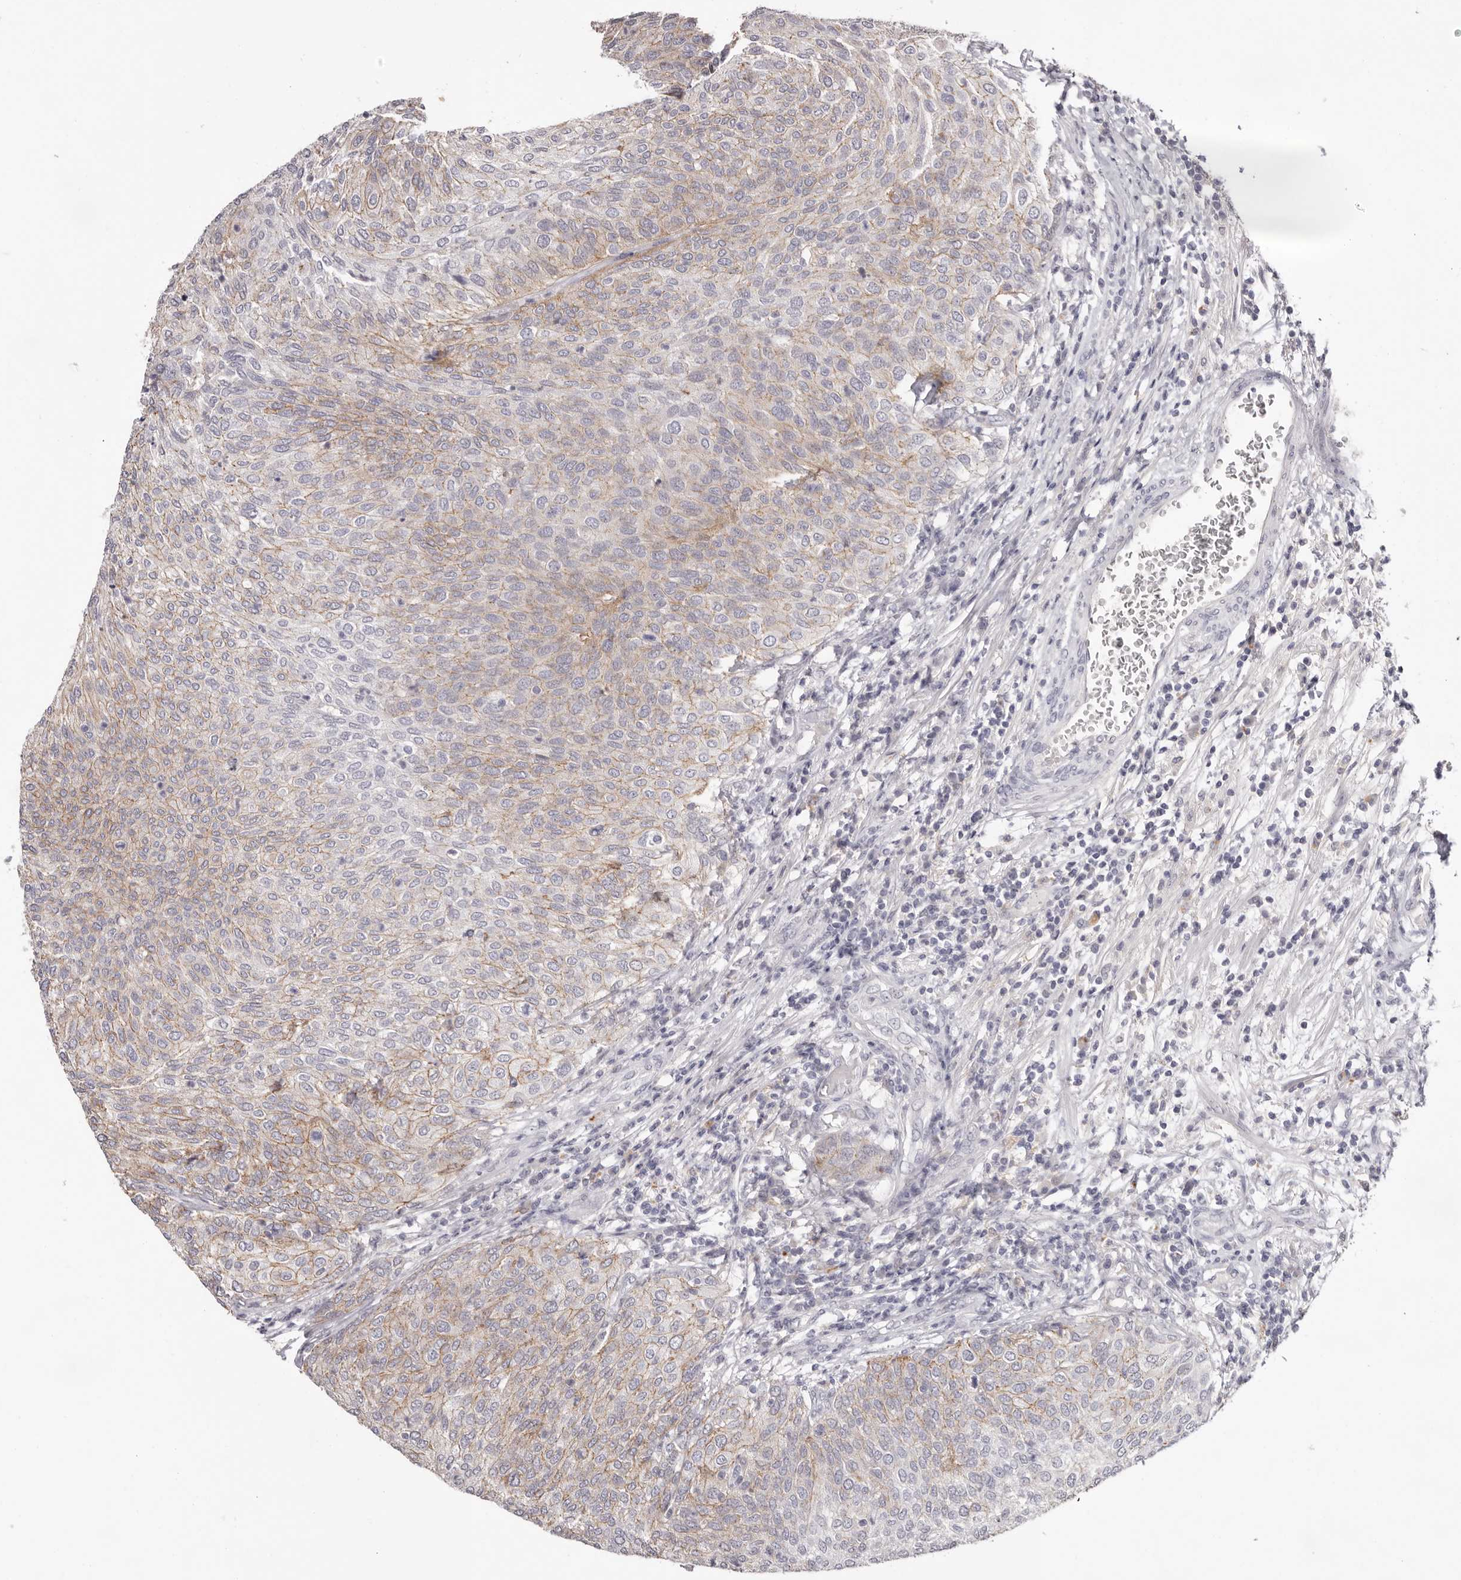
{"staining": {"intensity": "weak", "quantity": "25%-75%", "location": "cytoplasmic/membranous"}, "tissue": "urothelial cancer", "cell_type": "Tumor cells", "image_type": "cancer", "snomed": [{"axis": "morphology", "description": "Urothelial carcinoma, Low grade"}, {"axis": "topography", "description": "Urinary bladder"}], "caption": "Weak cytoplasmic/membranous protein positivity is appreciated in about 25%-75% of tumor cells in urothelial carcinoma (low-grade).", "gene": "PCDHB6", "patient": {"sex": "female", "age": 79}}